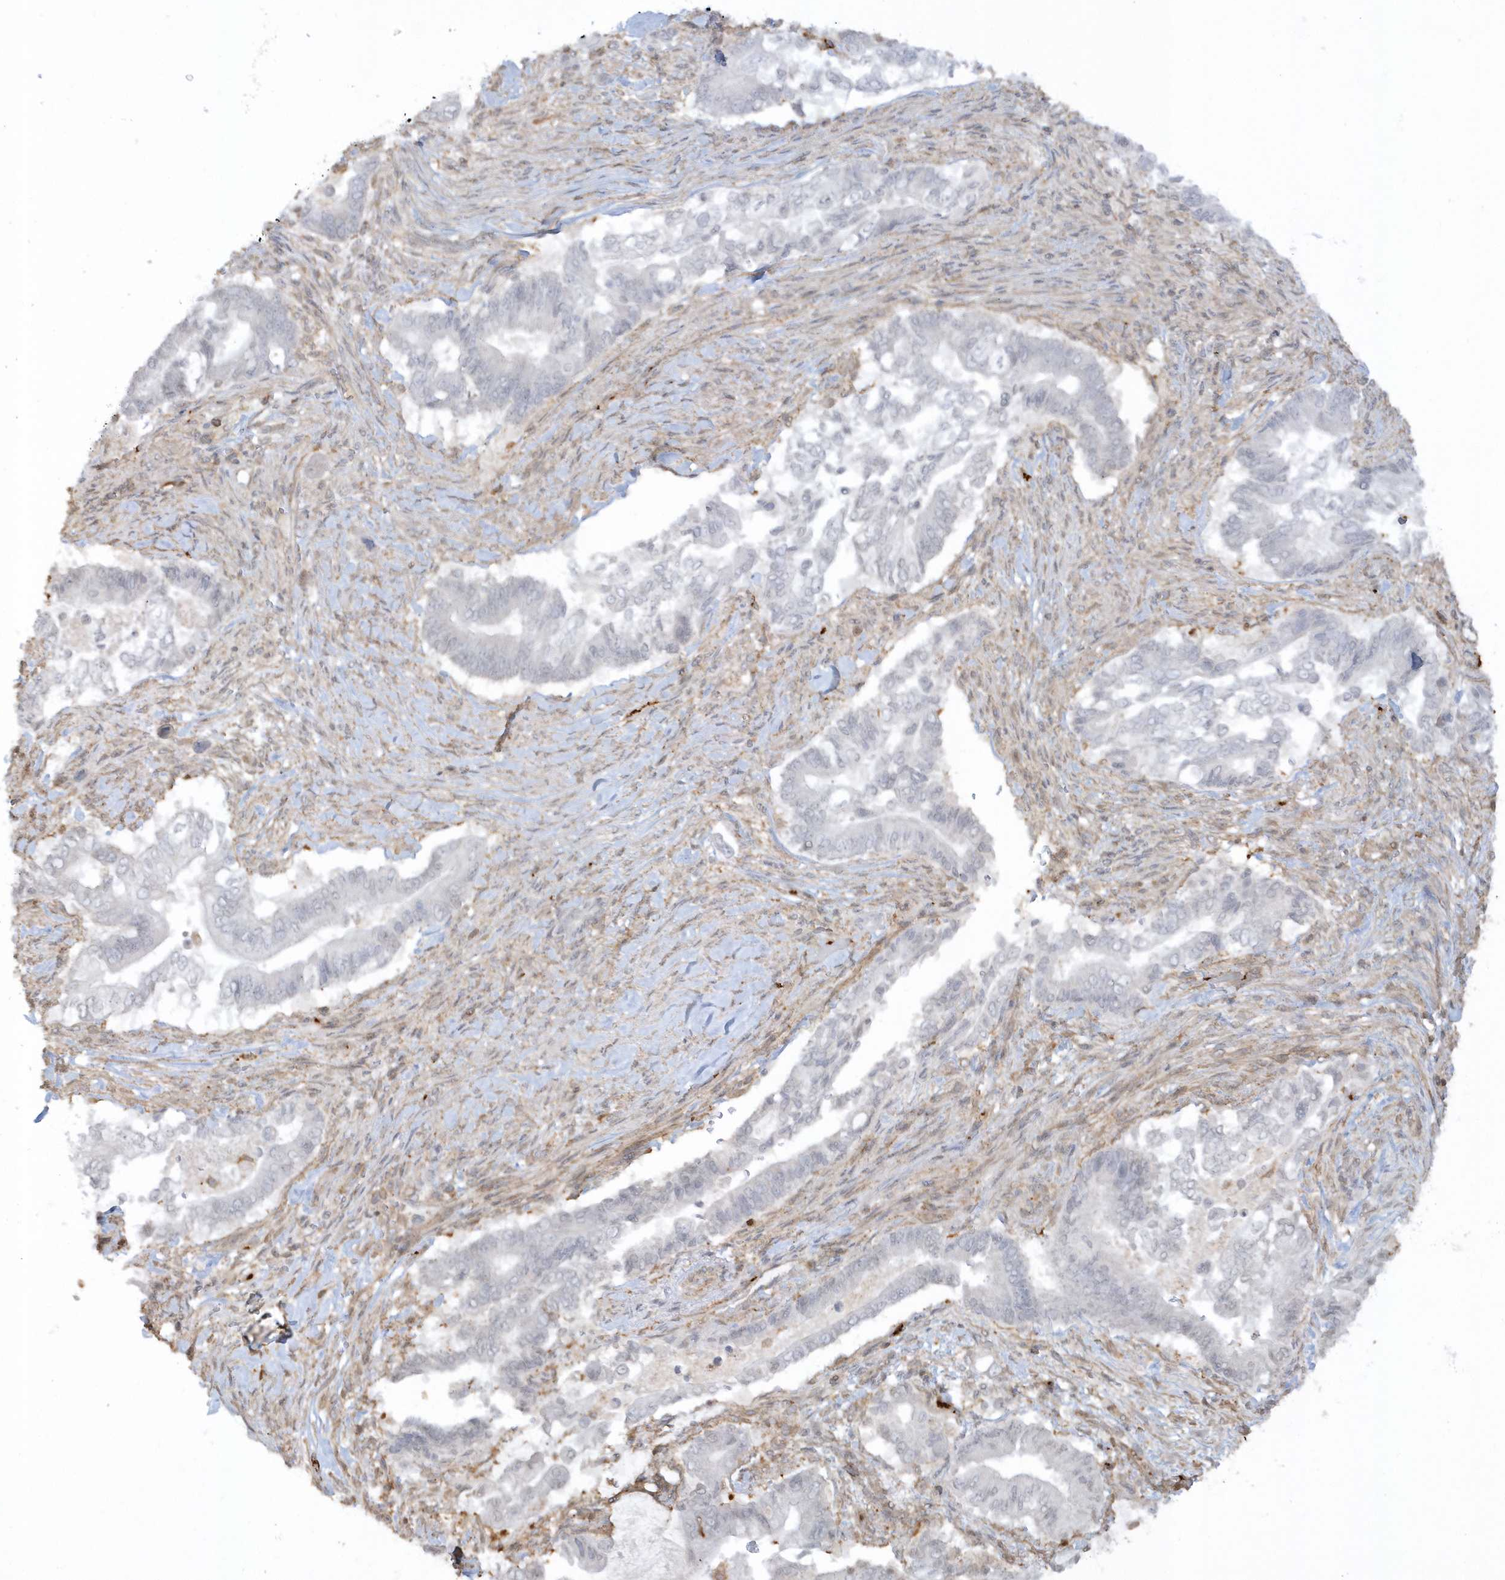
{"staining": {"intensity": "negative", "quantity": "none", "location": "none"}, "tissue": "pancreatic cancer", "cell_type": "Tumor cells", "image_type": "cancer", "snomed": [{"axis": "morphology", "description": "Adenocarcinoma, NOS"}, {"axis": "topography", "description": "Pancreas"}], "caption": "Pancreatic cancer (adenocarcinoma) was stained to show a protein in brown. There is no significant expression in tumor cells.", "gene": "BSN", "patient": {"sex": "male", "age": 68}}